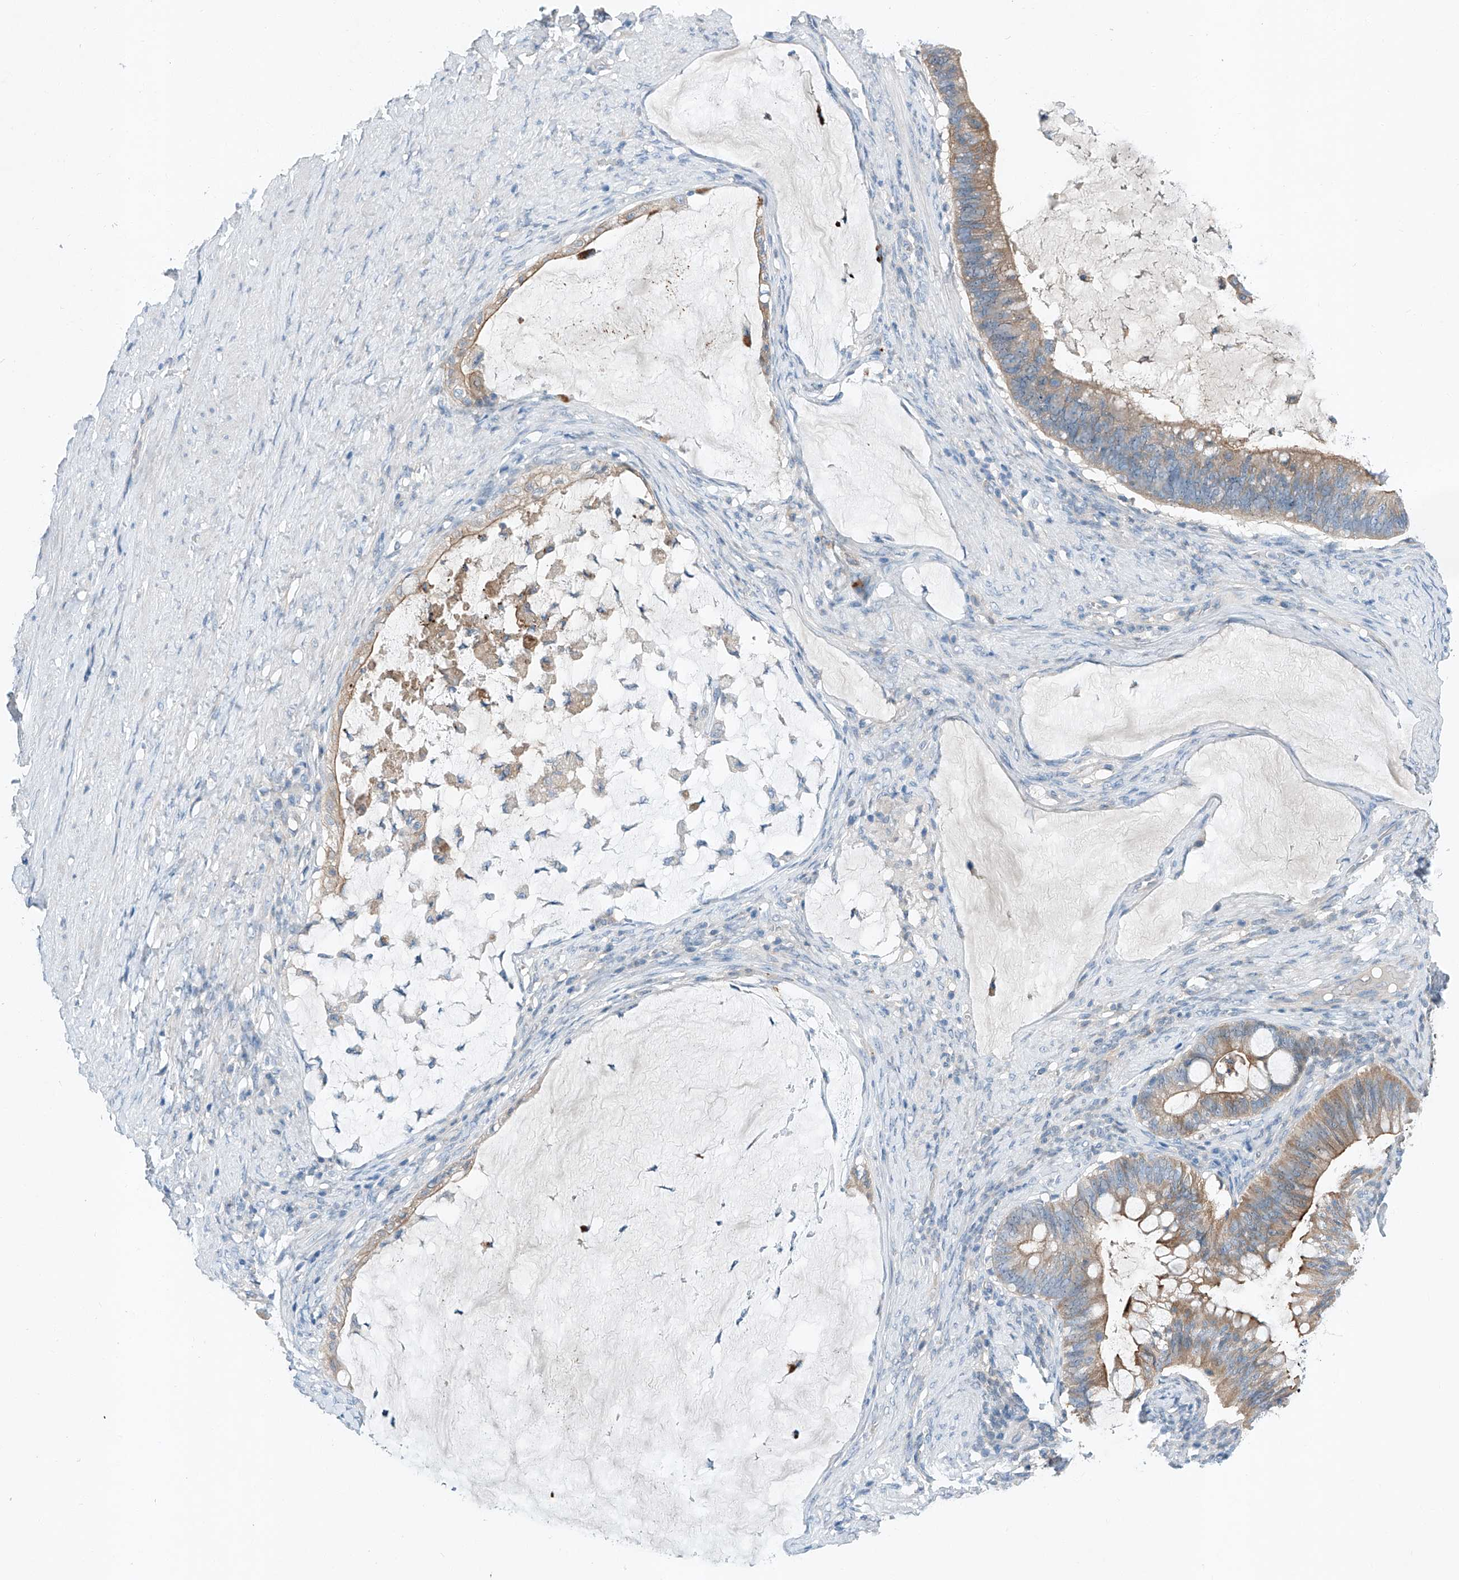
{"staining": {"intensity": "moderate", "quantity": ">75%", "location": "cytoplasmic/membranous"}, "tissue": "ovarian cancer", "cell_type": "Tumor cells", "image_type": "cancer", "snomed": [{"axis": "morphology", "description": "Cystadenocarcinoma, mucinous, NOS"}, {"axis": "topography", "description": "Ovary"}], "caption": "There is medium levels of moderate cytoplasmic/membranous positivity in tumor cells of ovarian cancer (mucinous cystadenocarcinoma), as demonstrated by immunohistochemical staining (brown color).", "gene": "MDGA1", "patient": {"sex": "female", "age": 61}}